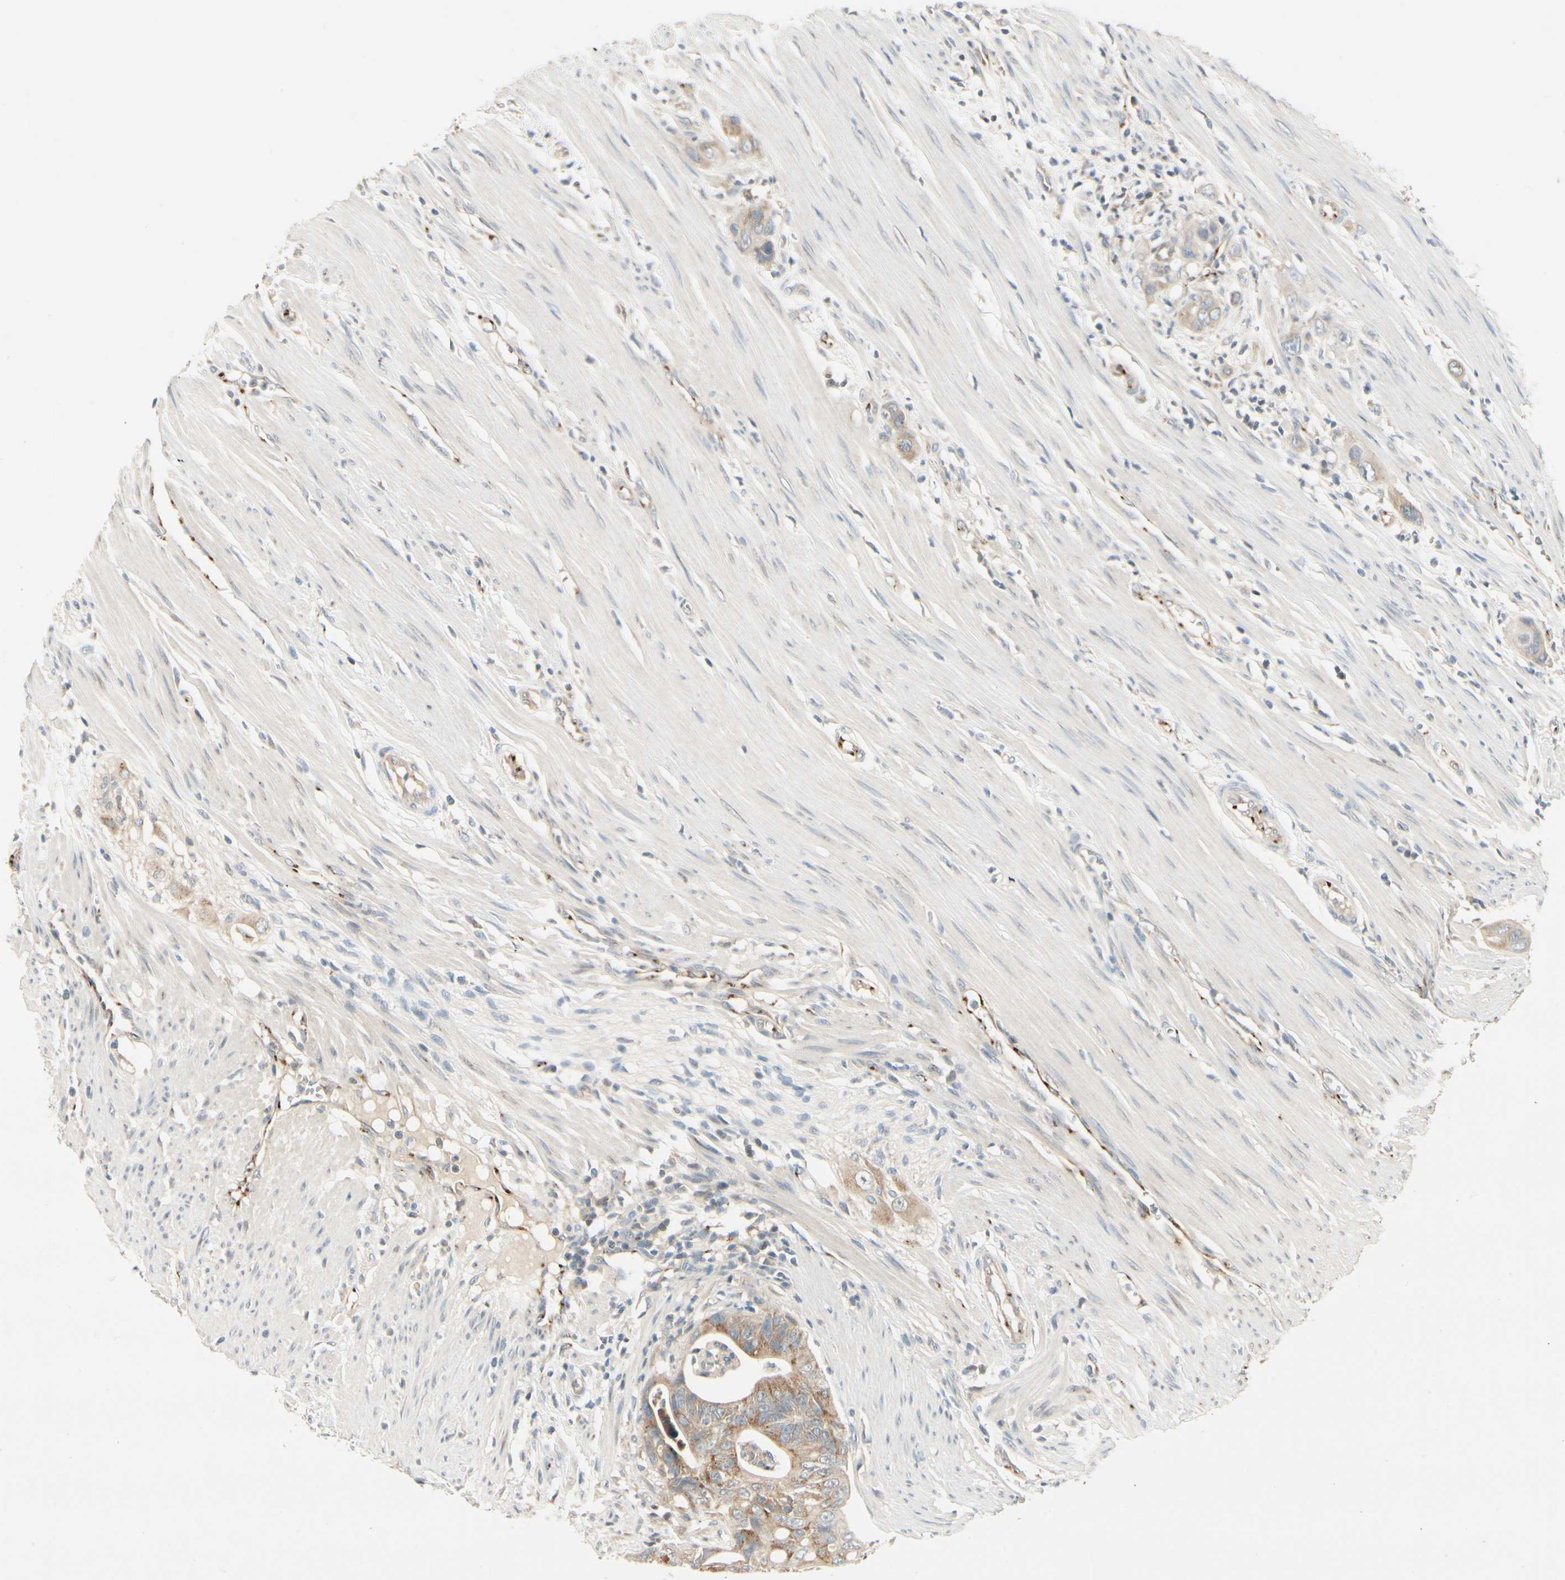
{"staining": {"intensity": "moderate", "quantity": ">75%", "location": "cytoplasmic/membranous"}, "tissue": "colorectal cancer", "cell_type": "Tumor cells", "image_type": "cancer", "snomed": [{"axis": "morphology", "description": "Adenocarcinoma, NOS"}, {"axis": "topography", "description": "Colon"}], "caption": "This is a histology image of immunohistochemistry (IHC) staining of adenocarcinoma (colorectal), which shows moderate expression in the cytoplasmic/membranous of tumor cells.", "gene": "MANSC1", "patient": {"sex": "female", "age": 57}}